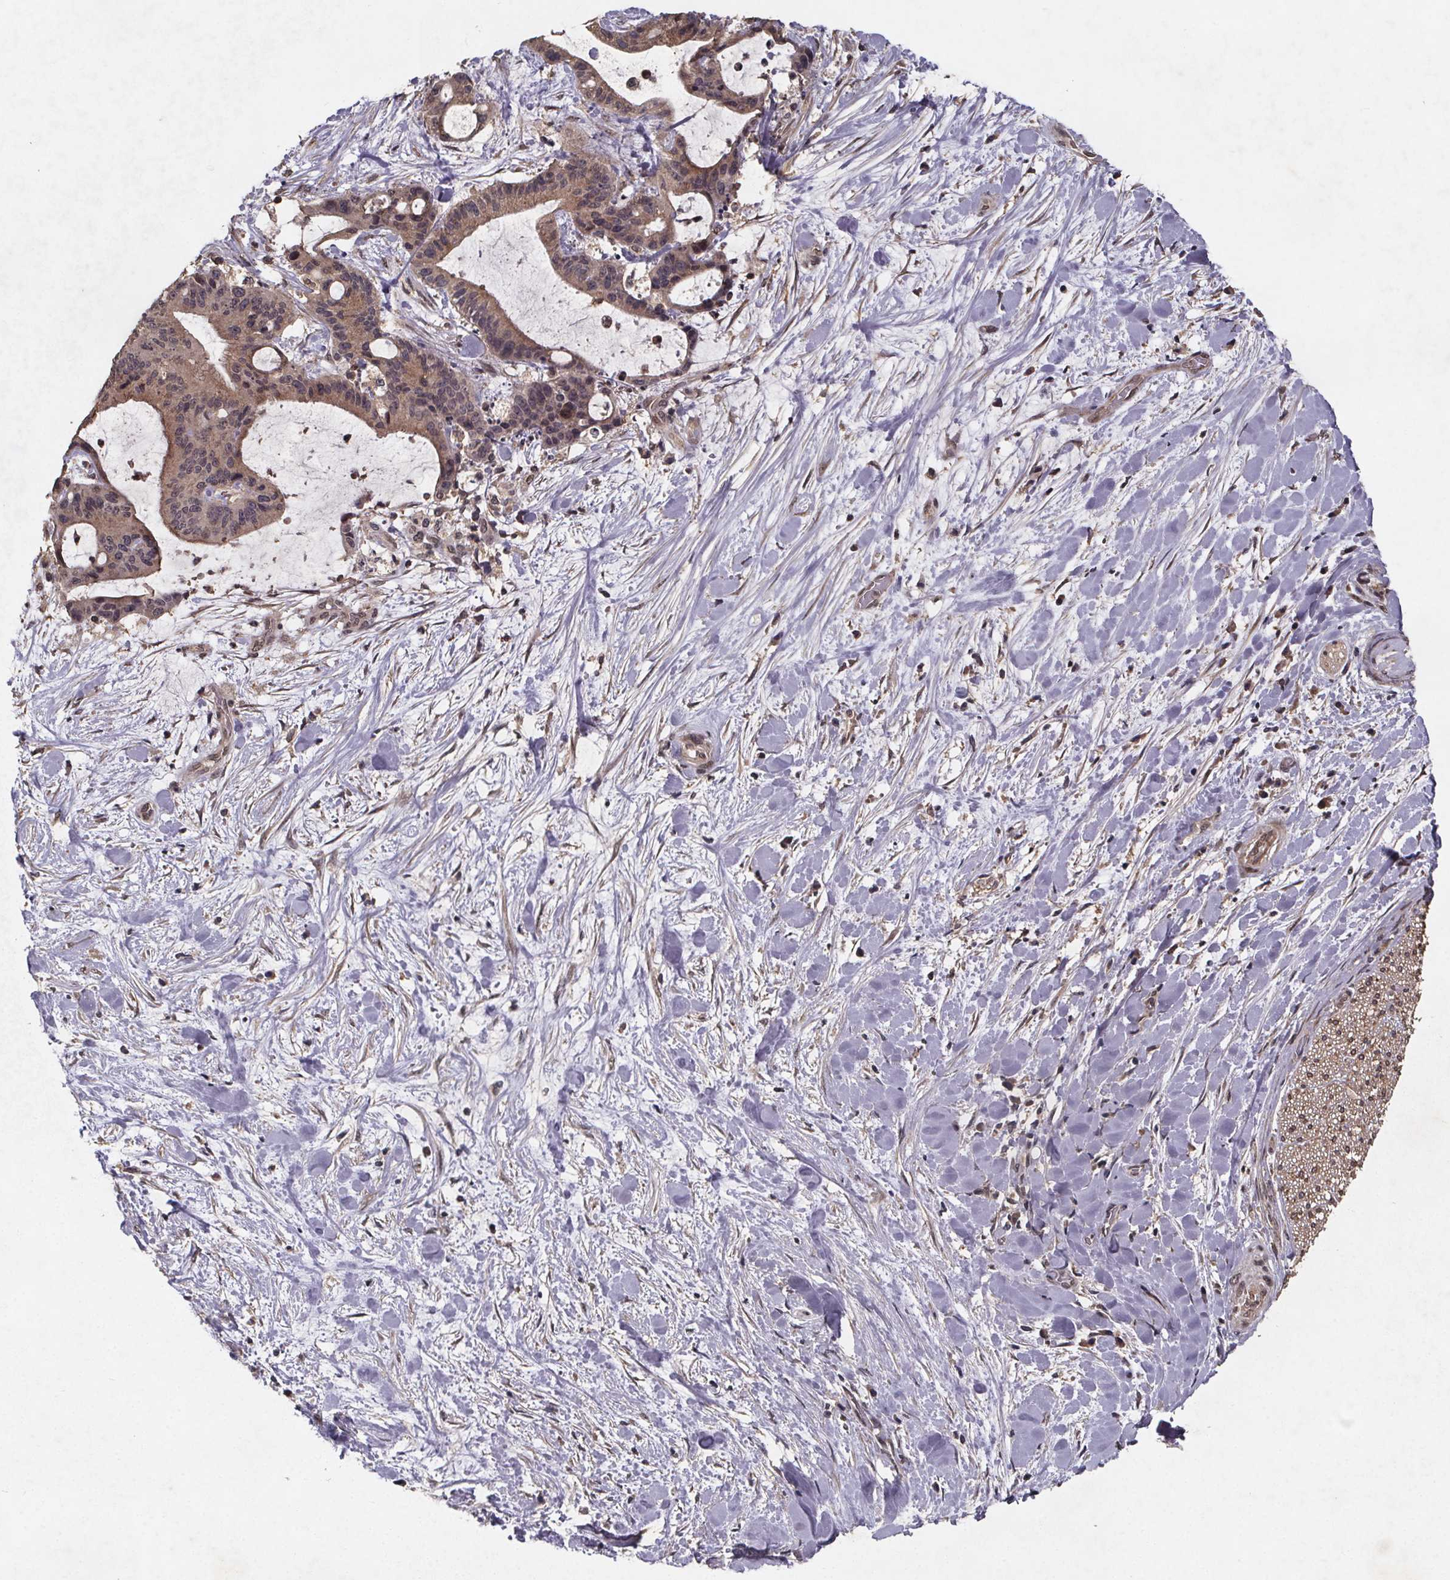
{"staining": {"intensity": "weak", "quantity": "25%-75%", "location": "cytoplasmic/membranous"}, "tissue": "liver cancer", "cell_type": "Tumor cells", "image_type": "cancer", "snomed": [{"axis": "morphology", "description": "Cholangiocarcinoma"}, {"axis": "topography", "description": "Liver"}], "caption": "A brown stain labels weak cytoplasmic/membranous staining of a protein in human cholangiocarcinoma (liver) tumor cells.", "gene": "PIERCE2", "patient": {"sex": "female", "age": 73}}